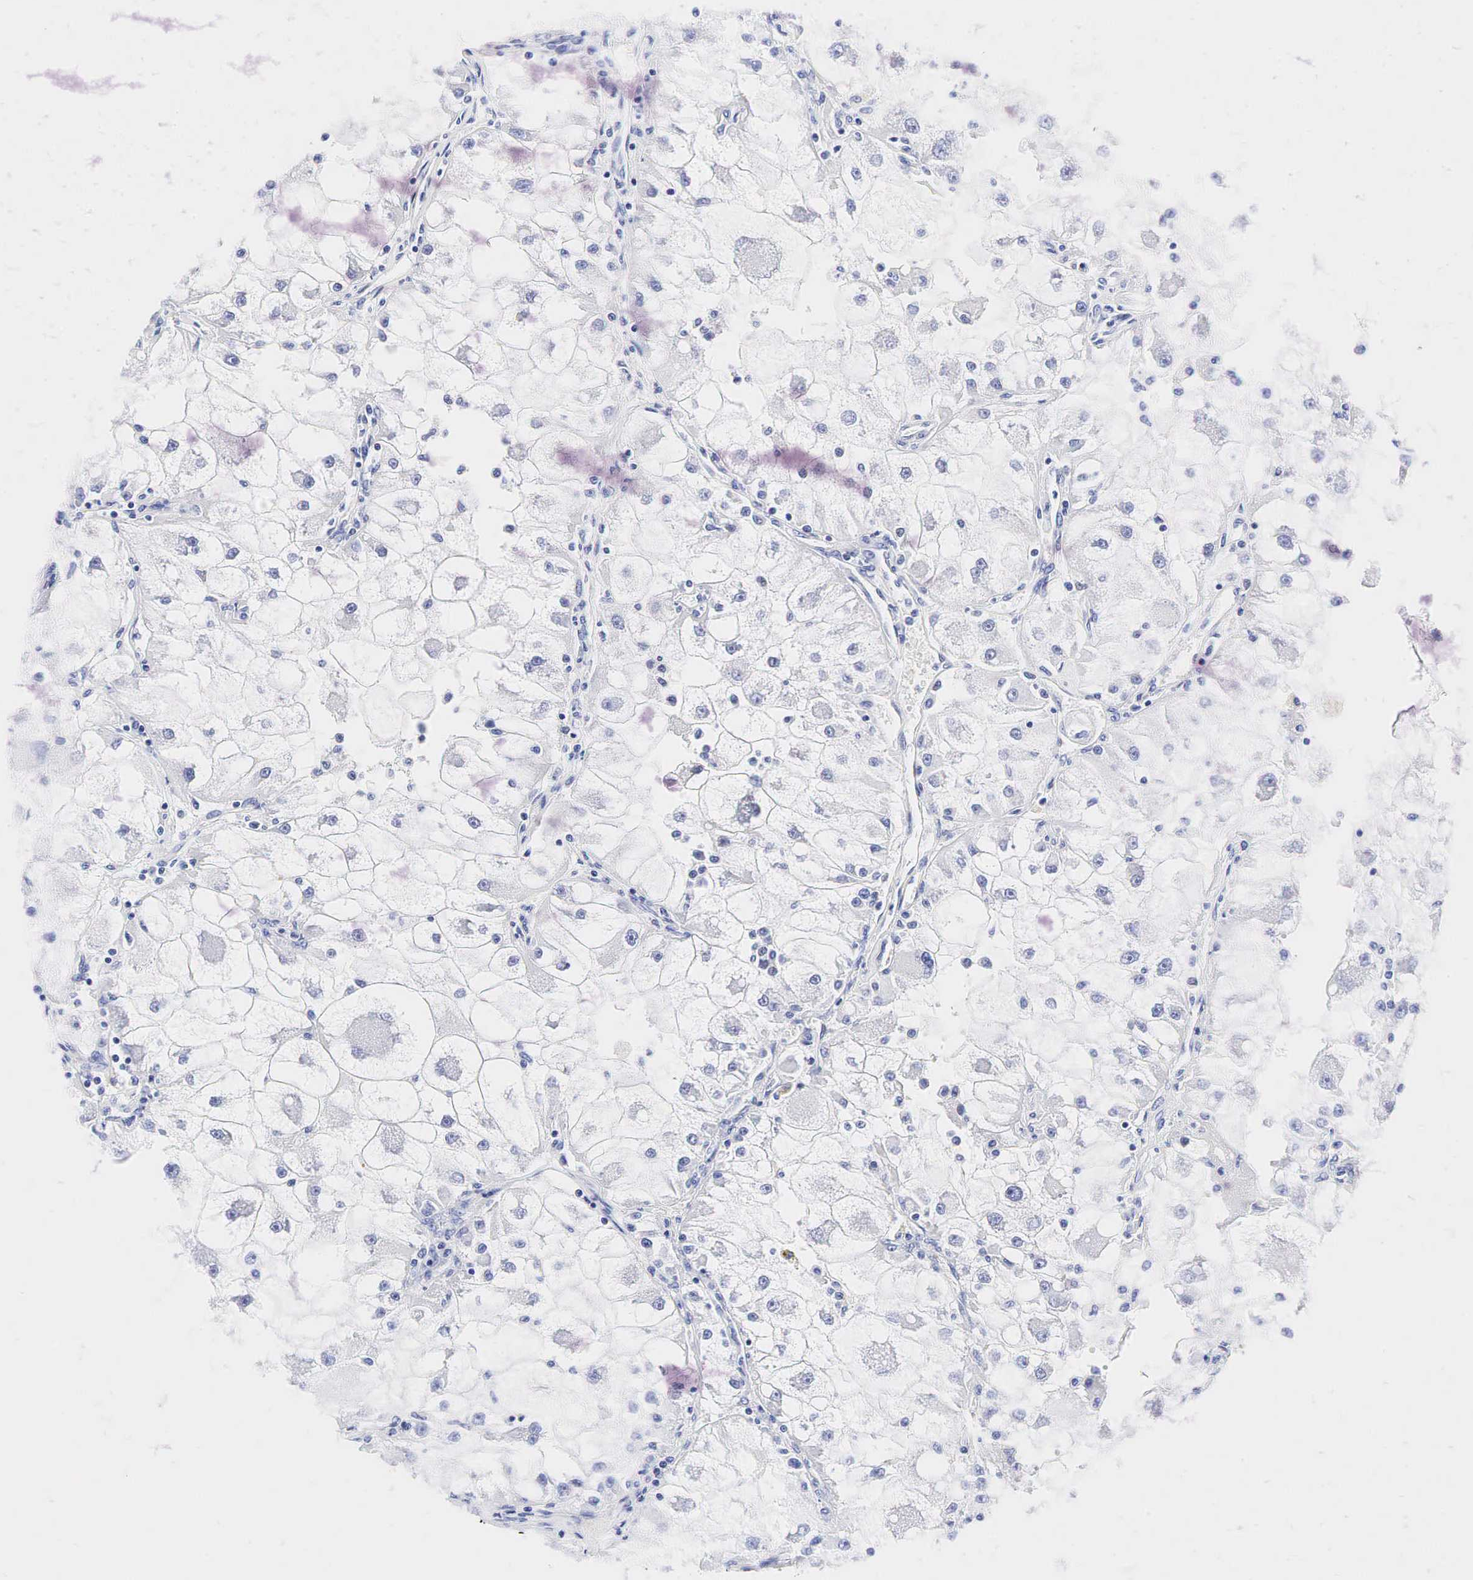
{"staining": {"intensity": "negative", "quantity": "none", "location": "none"}, "tissue": "renal cancer", "cell_type": "Tumor cells", "image_type": "cancer", "snomed": [{"axis": "morphology", "description": "Adenocarcinoma, NOS"}, {"axis": "topography", "description": "Kidney"}], "caption": "Protein analysis of renal cancer (adenocarcinoma) shows no significant expression in tumor cells.", "gene": "CALD1", "patient": {"sex": "female", "age": 73}}